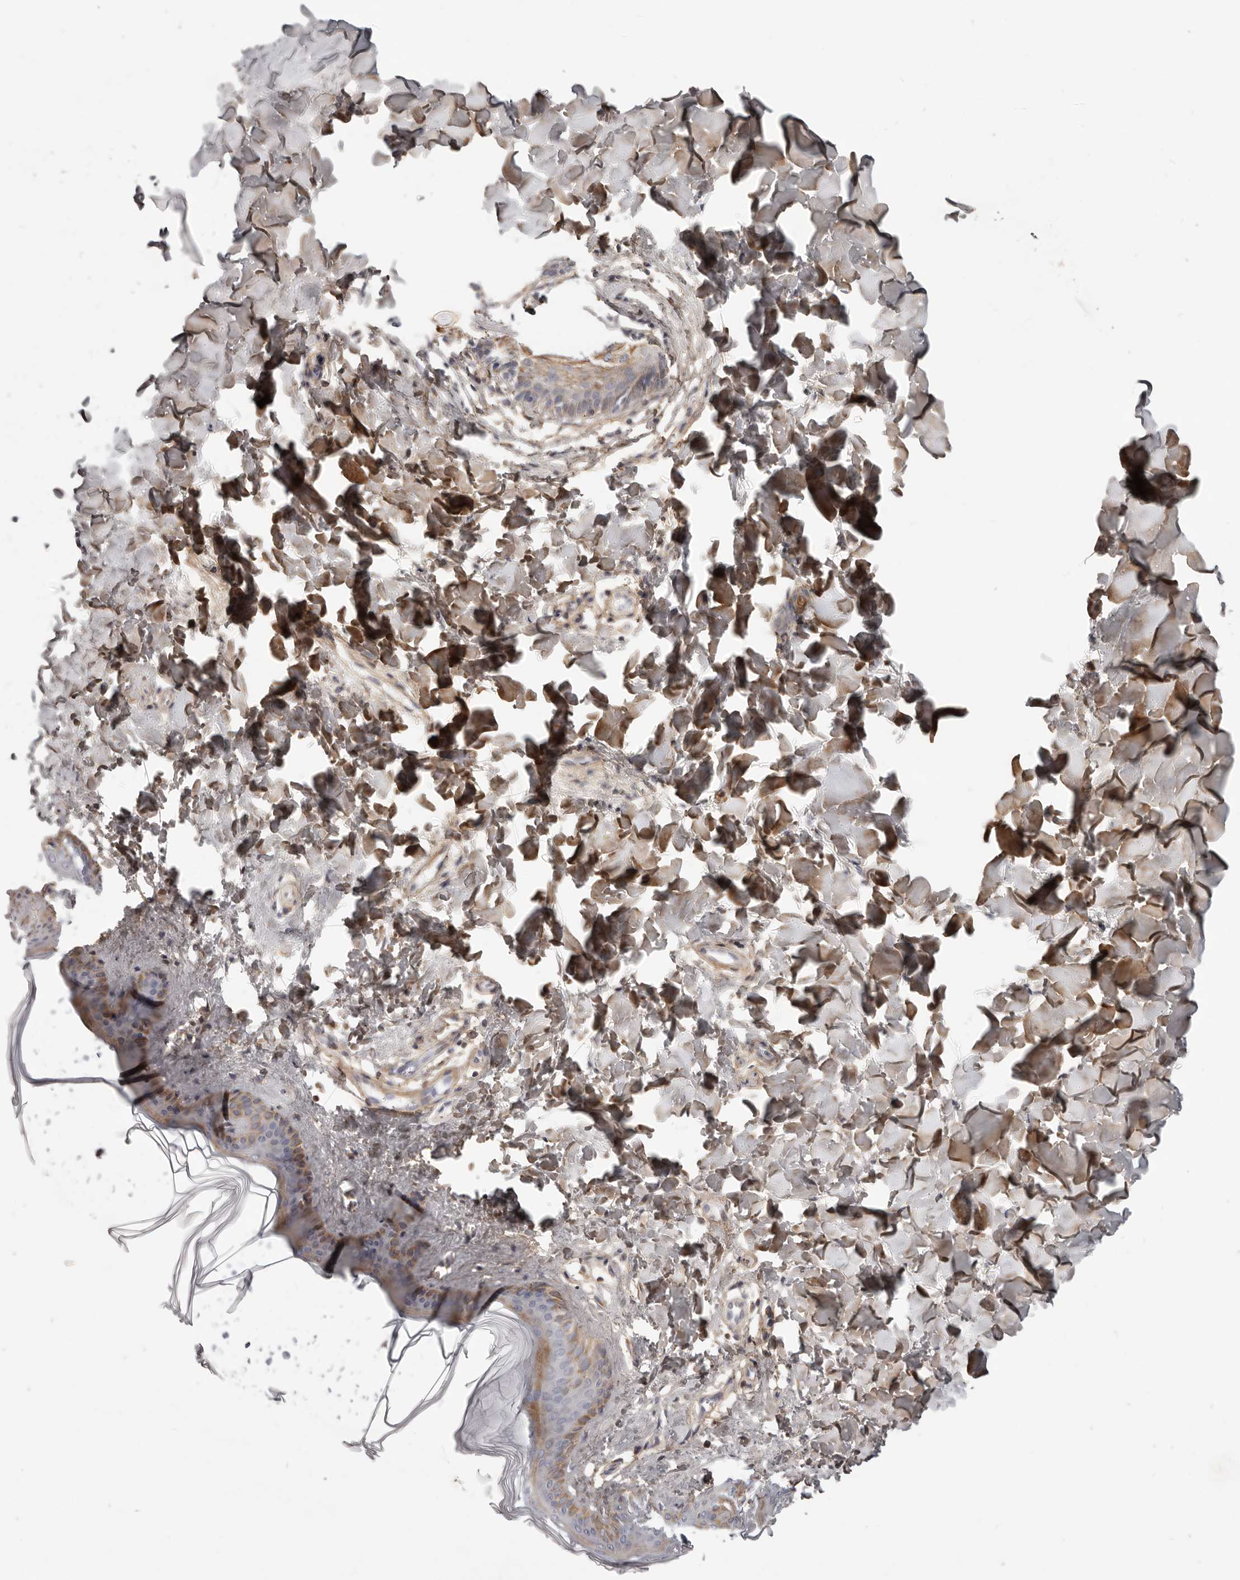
{"staining": {"intensity": "moderate", "quantity": ">75%", "location": "cytoplasmic/membranous"}, "tissue": "skin", "cell_type": "Fibroblasts", "image_type": "normal", "snomed": [{"axis": "morphology", "description": "Normal tissue, NOS"}, {"axis": "topography", "description": "Skin"}], "caption": "Approximately >75% of fibroblasts in benign skin show moderate cytoplasmic/membranous protein positivity as visualized by brown immunohistochemical staining.", "gene": "MRPS10", "patient": {"sex": "female", "age": 17}}